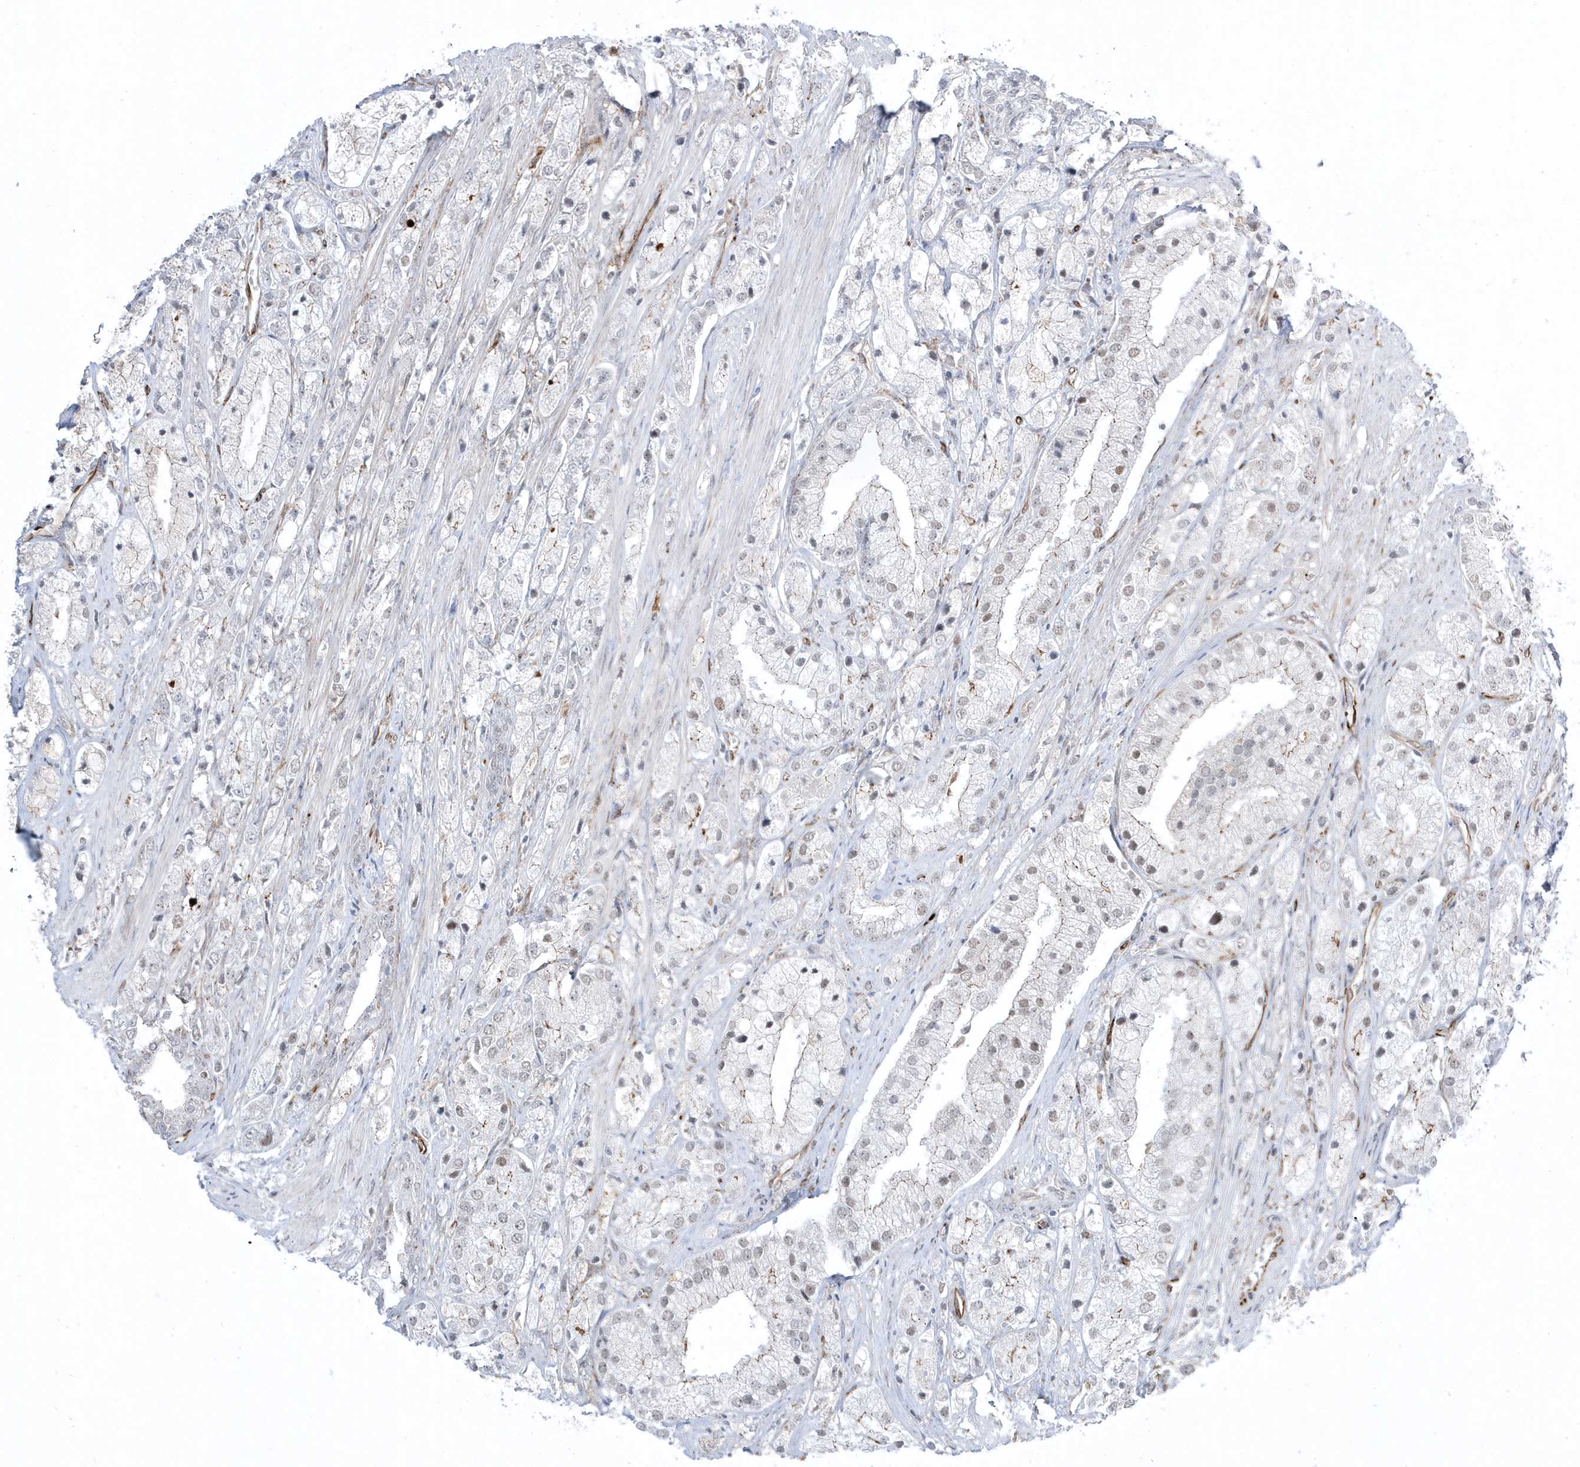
{"staining": {"intensity": "weak", "quantity": "<25%", "location": "nuclear"}, "tissue": "prostate cancer", "cell_type": "Tumor cells", "image_type": "cancer", "snomed": [{"axis": "morphology", "description": "Adenocarcinoma, High grade"}, {"axis": "topography", "description": "Prostate"}], "caption": "This image is of prostate cancer stained with IHC to label a protein in brown with the nuclei are counter-stained blue. There is no expression in tumor cells. (DAB IHC visualized using brightfield microscopy, high magnification).", "gene": "ADAMTSL3", "patient": {"sex": "male", "age": 50}}